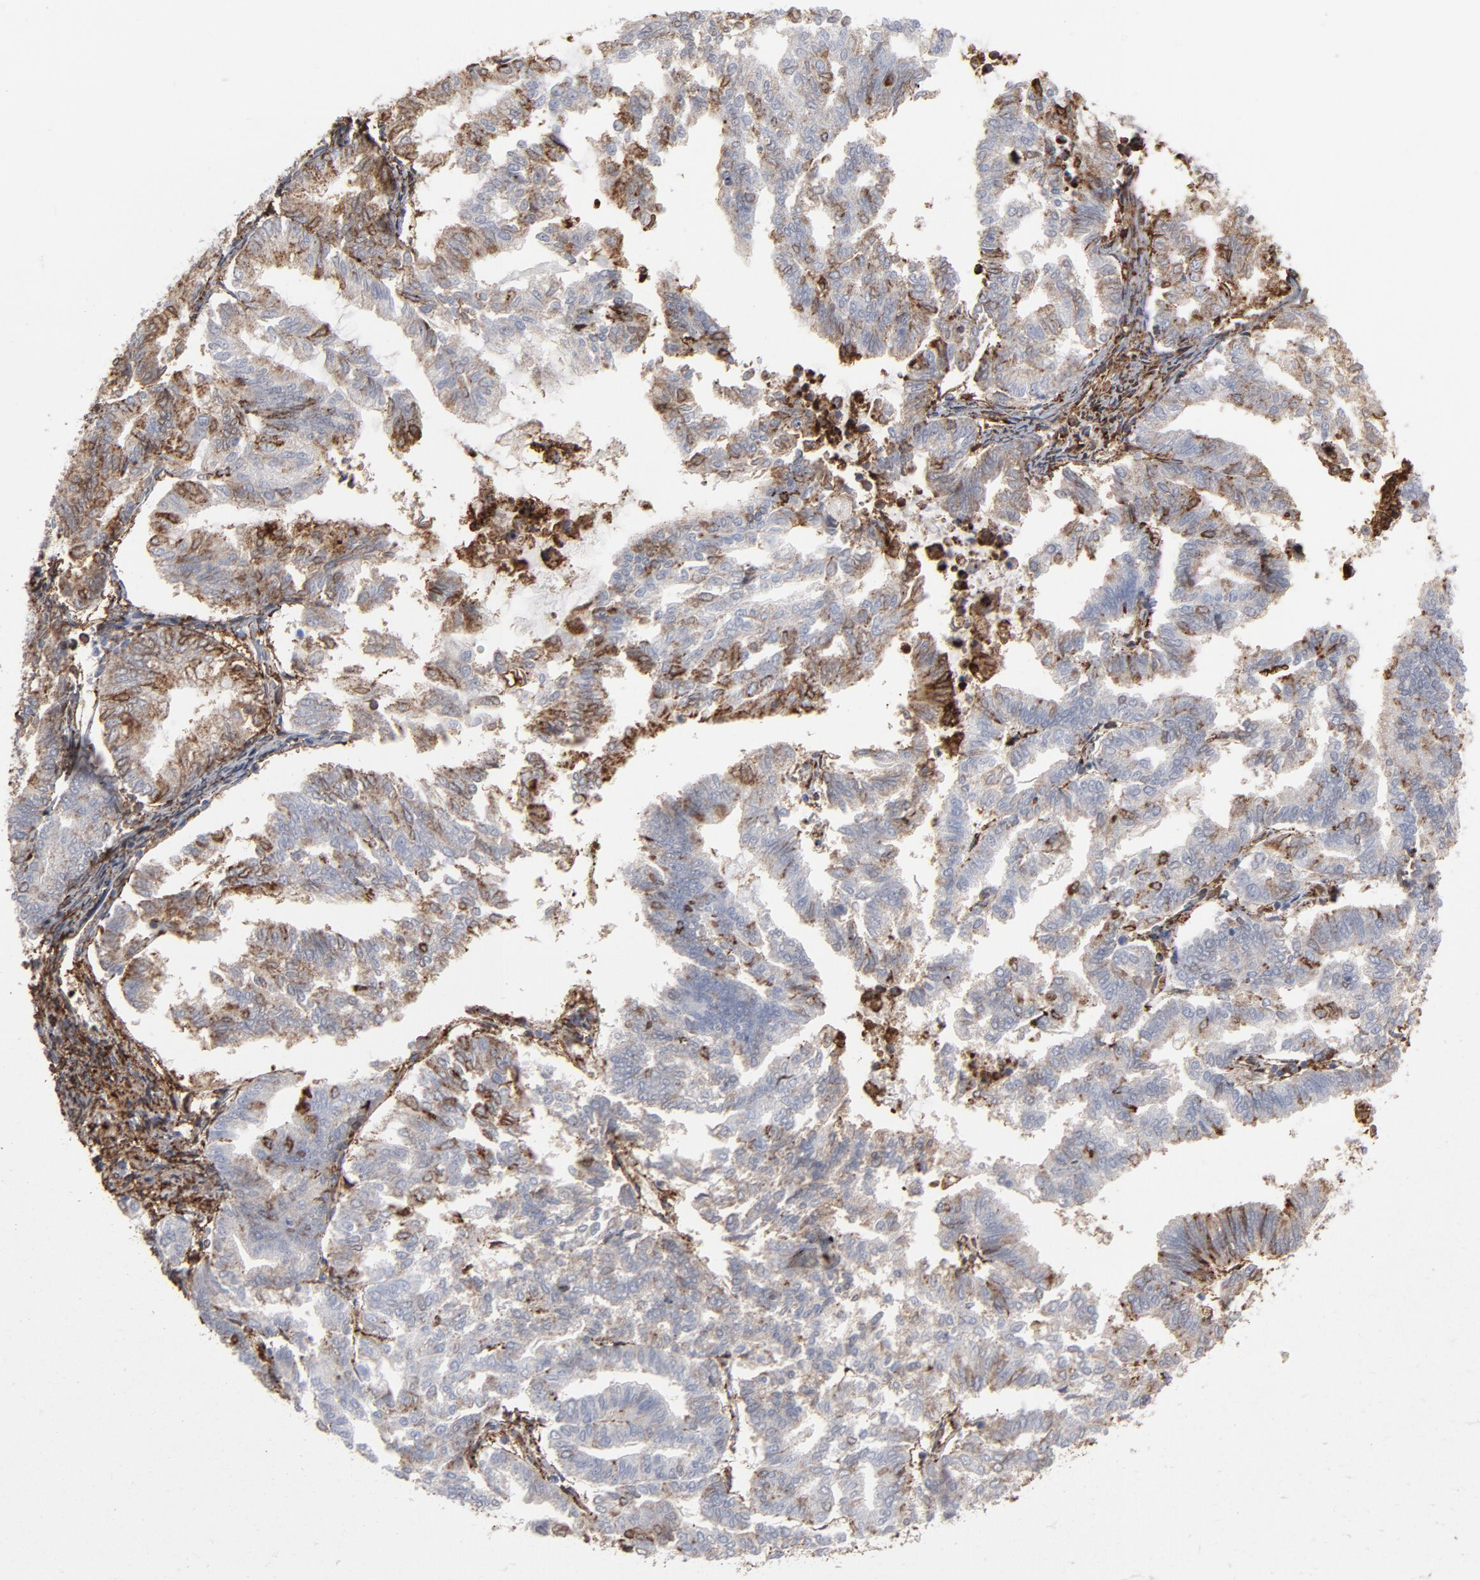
{"staining": {"intensity": "moderate", "quantity": "25%-75%", "location": "cytoplasmic/membranous"}, "tissue": "endometrial cancer", "cell_type": "Tumor cells", "image_type": "cancer", "snomed": [{"axis": "morphology", "description": "Adenocarcinoma, NOS"}, {"axis": "topography", "description": "Endometrium"}], "caption": "Immunohistochemical staining of human endometrial cancer exhibits medium levels of moderate cytoplasmic/membranous staining in about 25%-75% of tumor cells.", "gene": "ANXA5", "patient": {"sex": "female", "age": 79}}